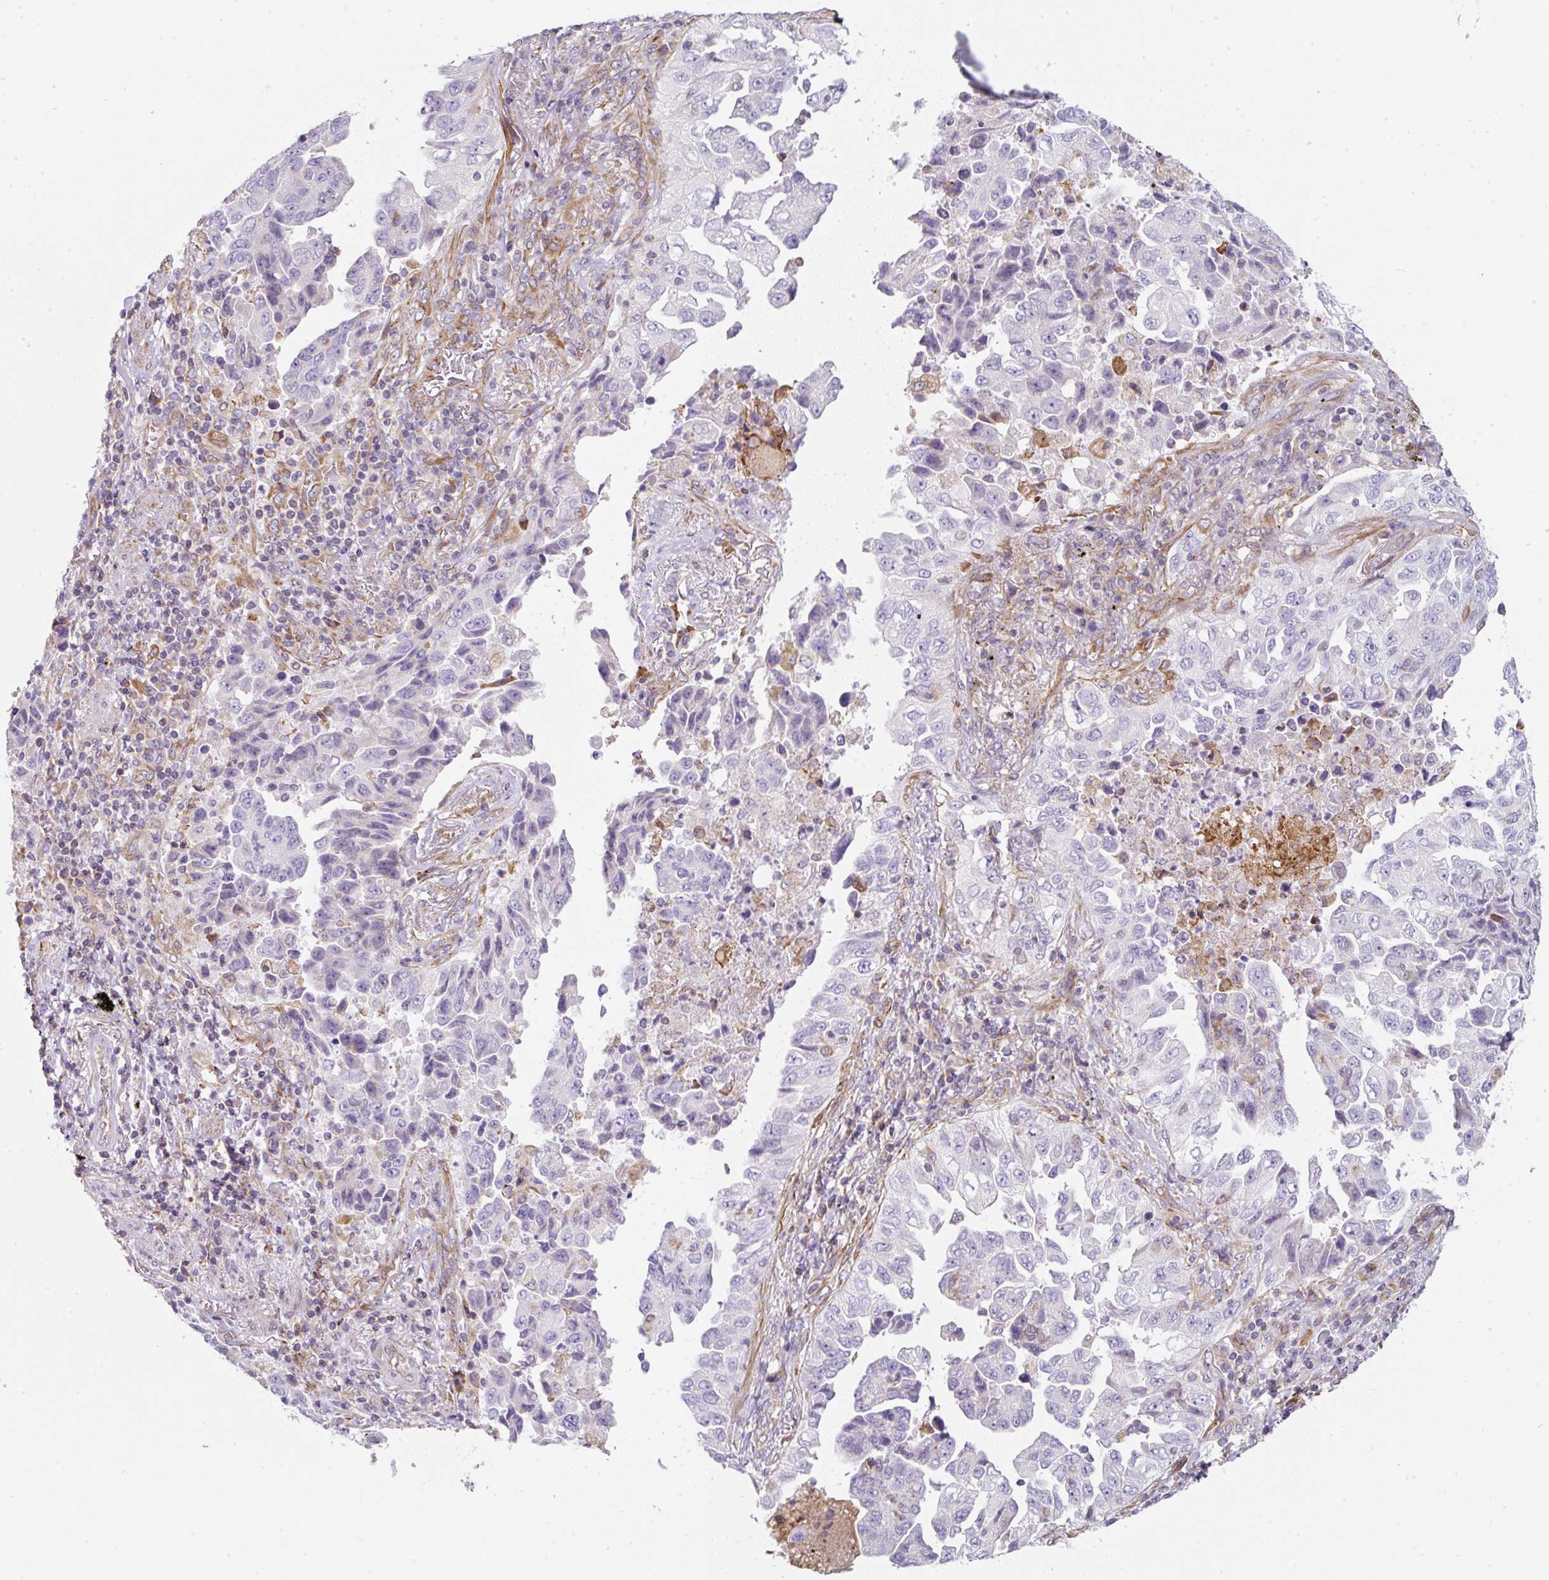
{"staining": {"intensity": "negative", "quantity": "none", "location": "none"}, "tissue": "lung cancer", "cell_type": "Tumor cells", "image_type": "cancer", "snomed": [{"axis": "morphology", "description": "Adenocarcinoma, NOS"}, {"axis": "topography", "description": "Lung"}], "caption": "Immunohistochemistry (IHC) photomicrograph of neoplastic tissue: lung cancer (adenocarcinoma) stained with DAB (3,3'-diaminobenzidine) exhibits no significant protein staining in tumor cells.", "gene": "ERAP2", "patient": {"sex": "female", "age": 51}}